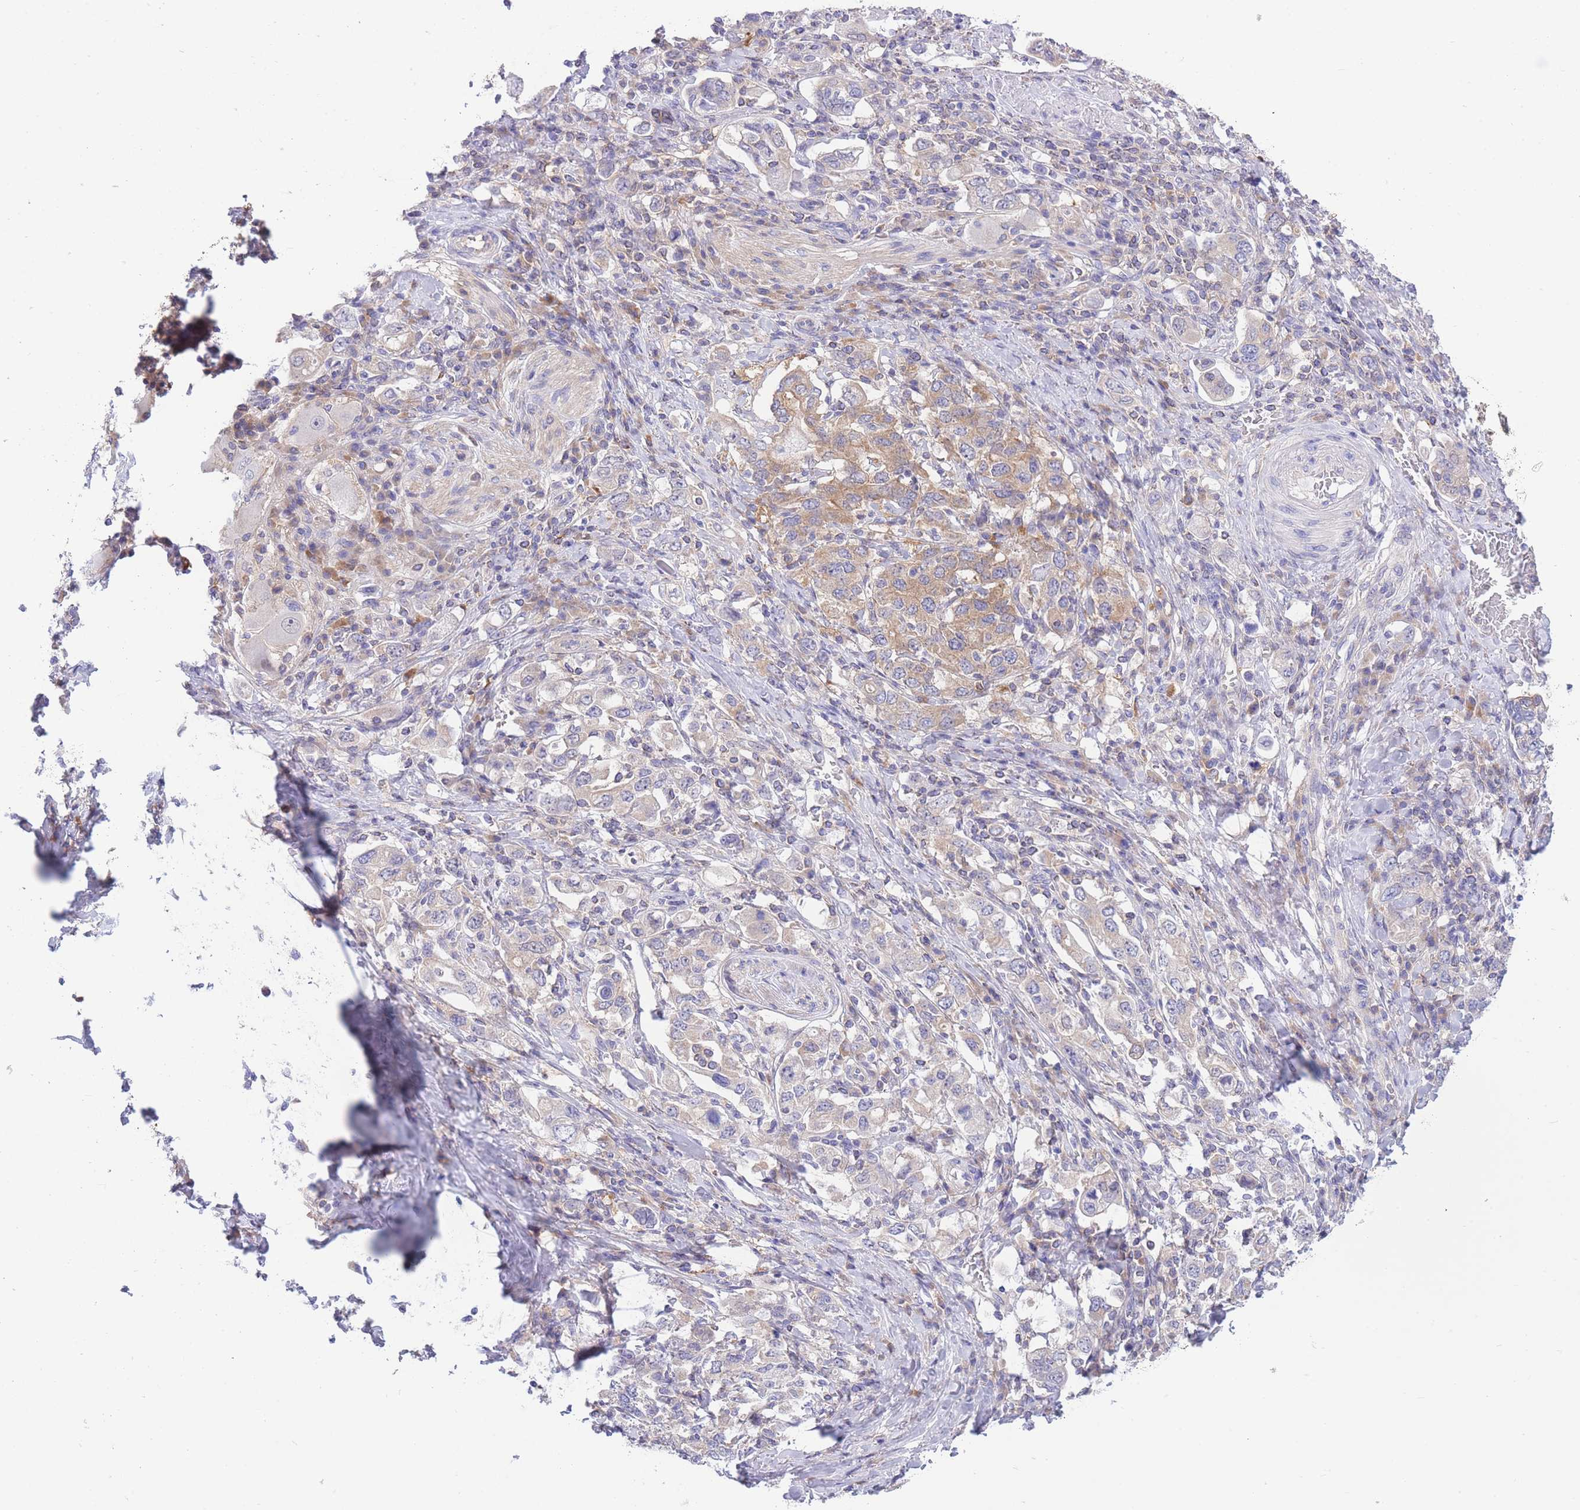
{"staining": {"intensity": "weak", "quantity": "25%-75%", "location": "cytoplasmic/membranous"}, "tissue": "stomach cancer", "cell_type": "Tumor cells", "image_type": "cancer", "snomed": [{"axis": "morphology", "description": "Adenocarcinoma, NOS"}, {"axis": "topography", "description": "Stomach, upper"}, {"axis": "topography", "description": "Stomach"}], "caption": "Immunohistochemical staining of human stomach adenocarcinoma displays weak cytoplasmic/membranous protein staining in approximately 25%-75% of tumor cells.", "gene": "NAMPT", "patient": {"sex": "male", "age": 62}}